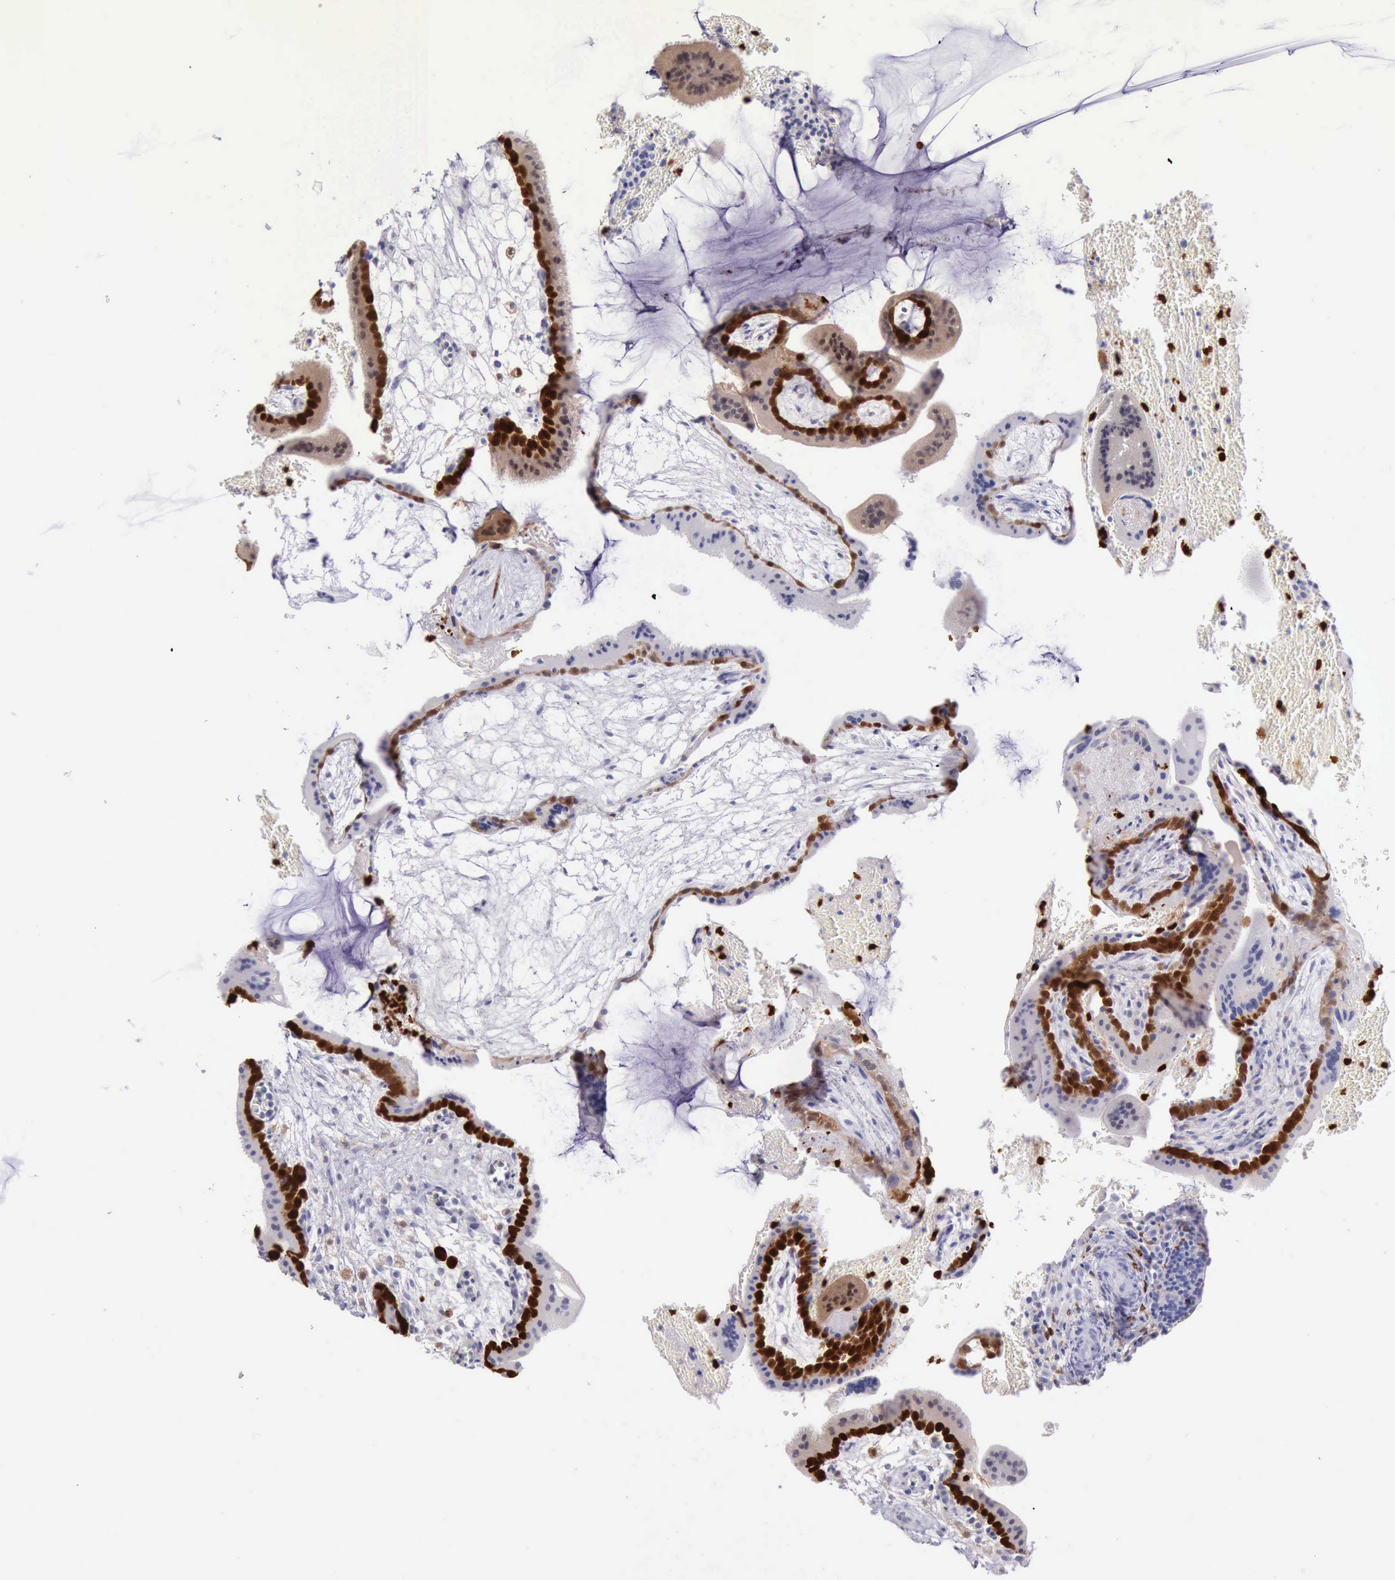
{"staining": {"intensity": "moderate", "quantity": "<25%", "location": "cytoplasmic/membranous,nuclear"}, "tissue": "placenta", "cell_type": "Decidual cells", "image_type": "normal", "snomed": [{"axis": "morphology", "description": "Normal tissue, NOS"}, {"axis": "topography", "description": "Placenta"}], "caption": "Immunohistochemical staining of unremarkable placenta shows moderate cytoplasmic/membranous,nuclear protein staining in about <25% of decidual cells.", "gene": "CSTA", "patient": {"sex": "female", "age": 35}}